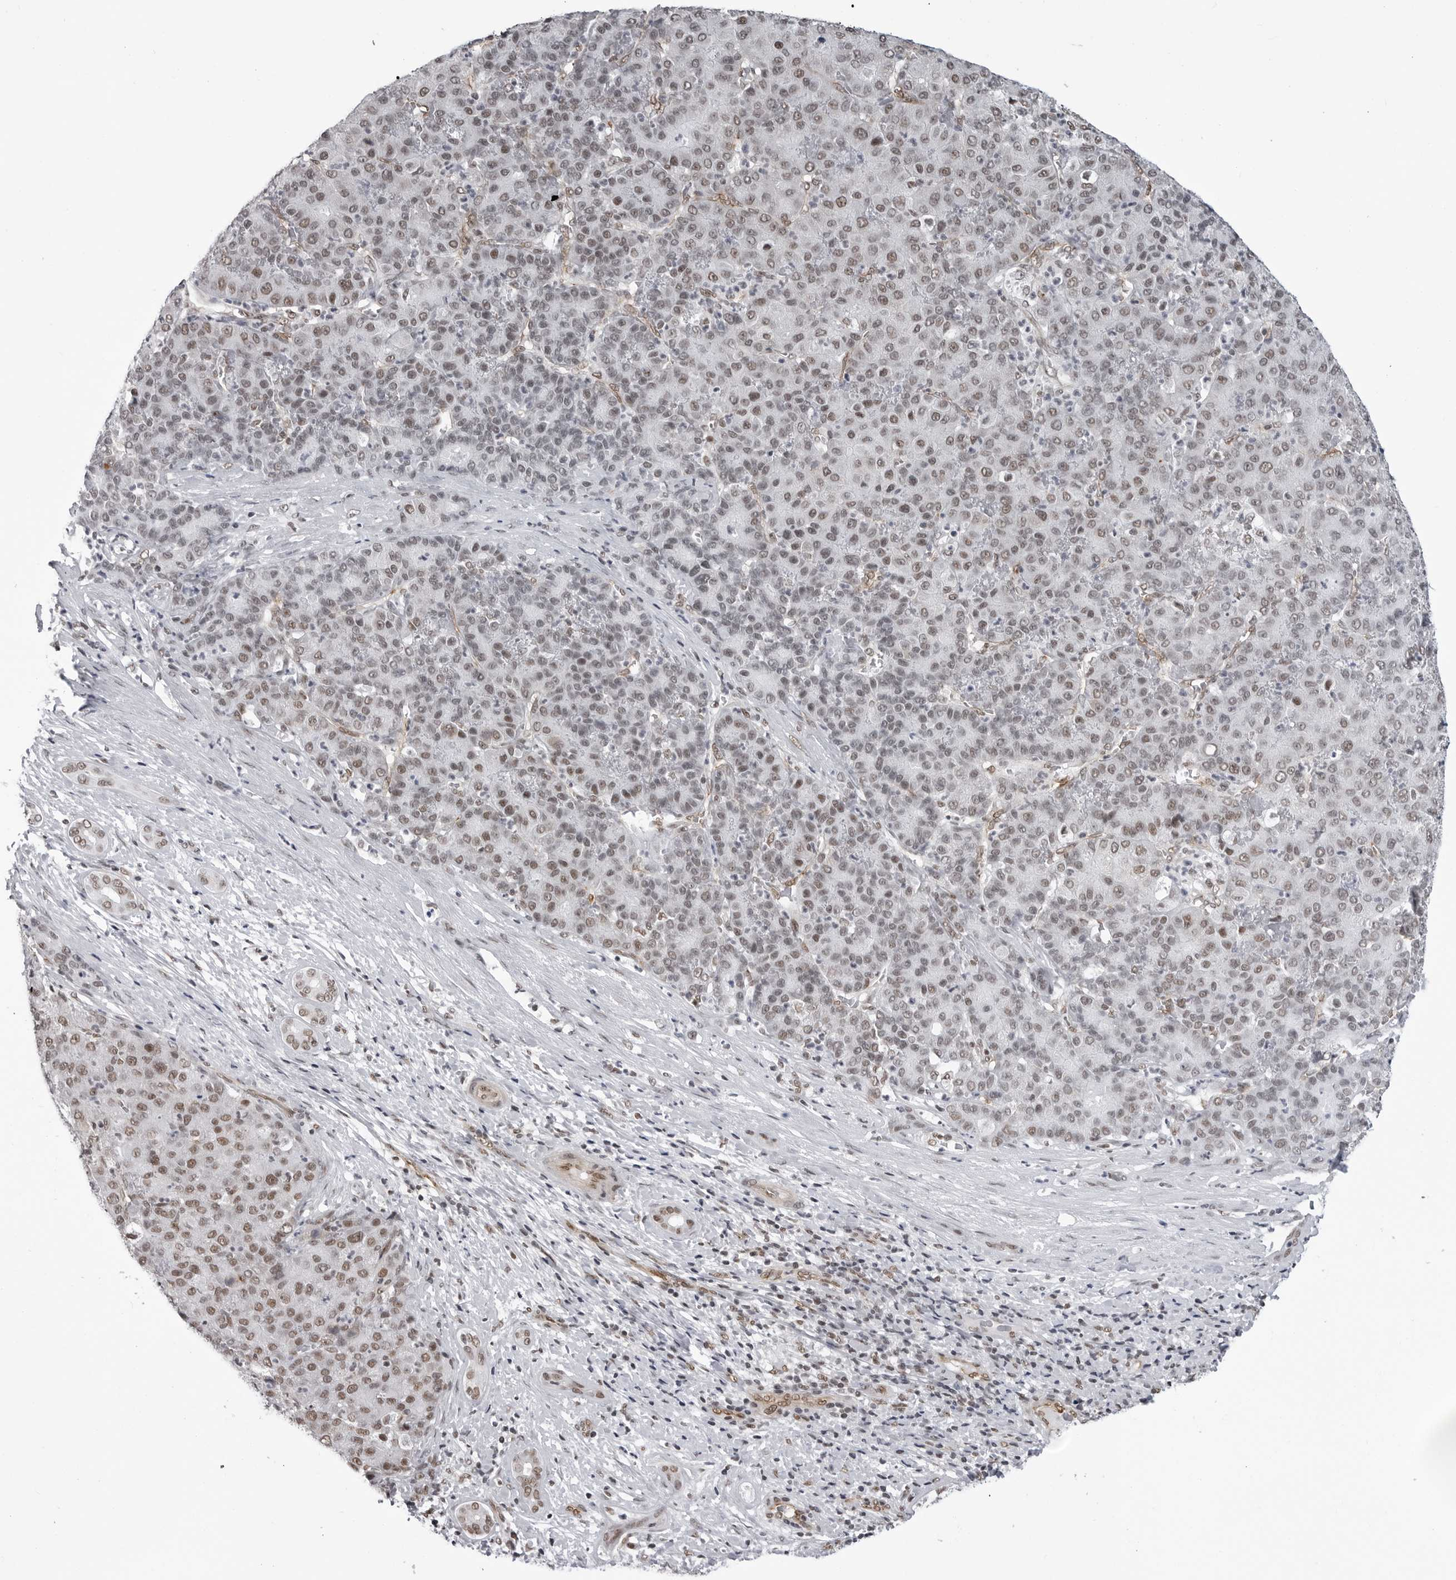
{"staining": {"intensity": "weak", "quantity": "25%-75%", "location": "nuclear"}, "tissue": "liver cancer", "cell_type": "Tumor cells", "image_type": "cancer", "snomed": [{"axis": "morphology", "description": "Carcinoma, Hepatocellular, NOS"}, {"axis": "topography", "description": "Liver"}], "caption": "Liver cancer stained for a protein (brown) exhibits weak nuclear positive expression in about 25%-75% of tumor cells.", "gene": "RNF26", "patient": {"sex": "male", "age": 65}}